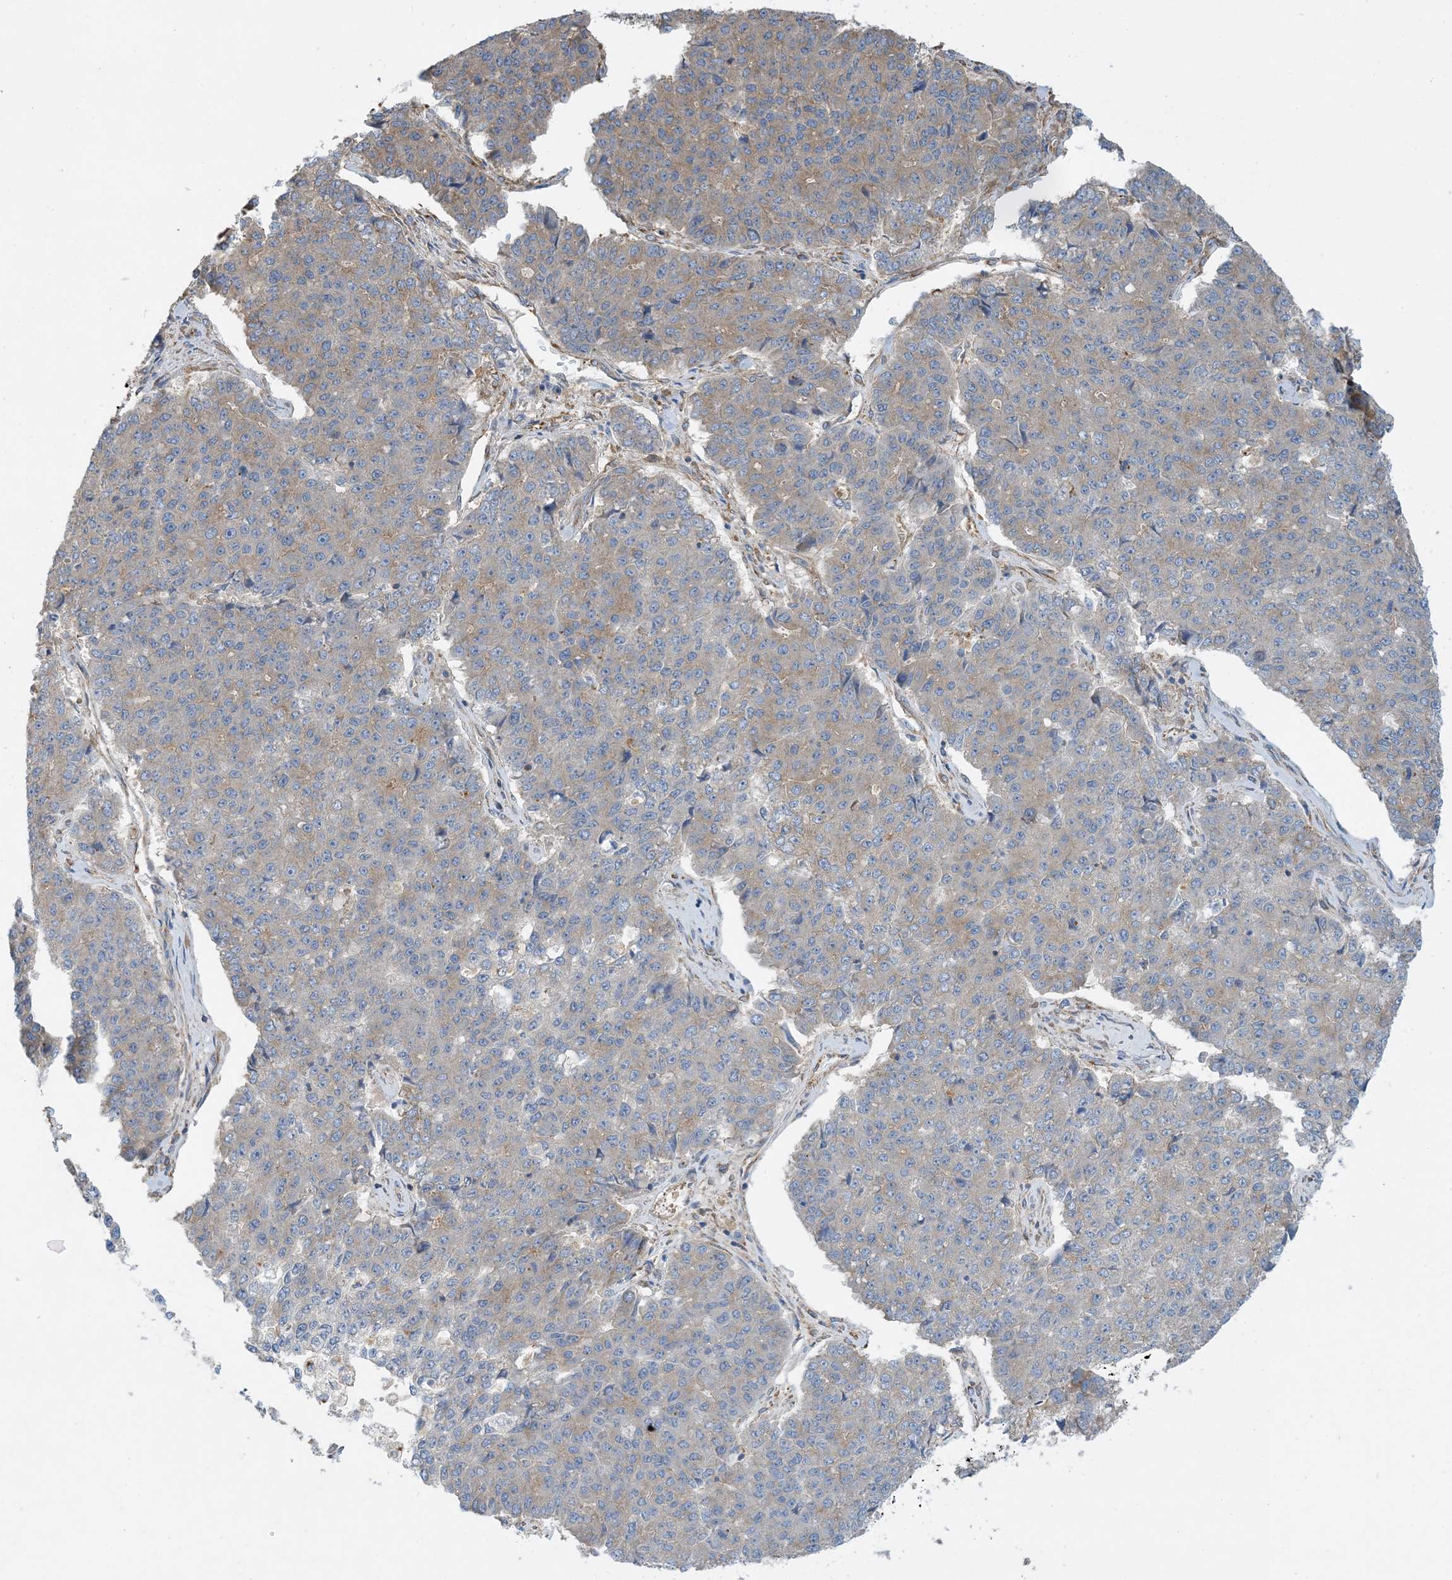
{"staining": {"intensity": "weak", "quantity": "<25%", "location": "cytoplasmic/membranous"}, "tissue": "pancreatic cancer", "cell_type": "Tumor cells", "image_type": "cancer", "snomed": [{"axis": "morphology", "description": "Adenocarcinoma, NOS"}, {"axis": "topography", "description": "Pancreas"}], "caption": "Immunohistochemical staining of human pancreatic adenocarcinoma reveals no significant positivity in tumor cells.", "gene": "SIDT1", "patient": {"sex": "male", "age": 50}}